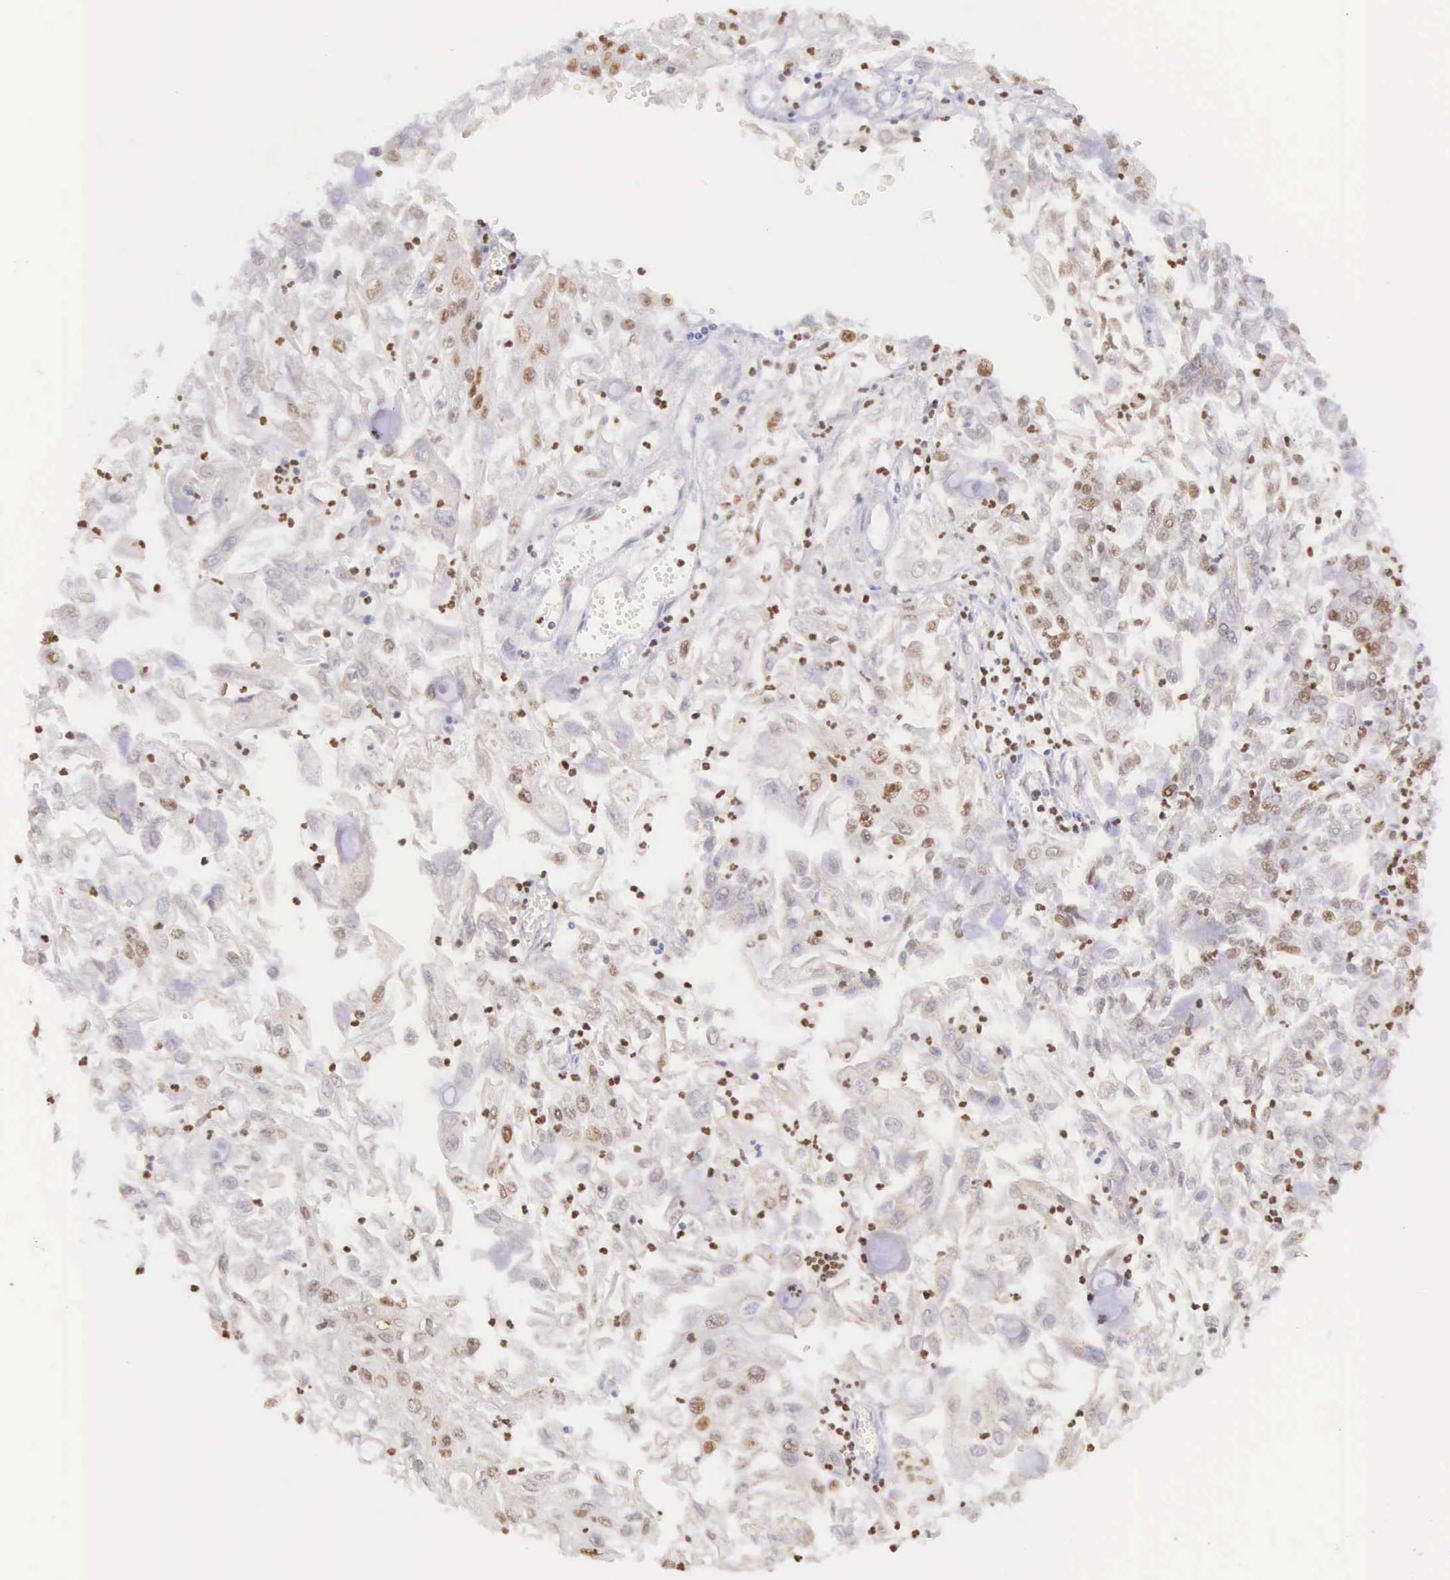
{"staining": {"intensity": "weak", "quantity": "<25%", "location": "nuclear"}, "tissue": "endometrial cancer", "cell_type": "Tumor cells", "image_type": "cancer", "snomed": [{"axis": "morphology", "description": "Adenocarcinoma, NOS"}, {"axis": "topography", "description": "Endometrium"}], "caption": "The photomicrograph reveals no significant expression in tumor cells of adenocarcinoma (endometrial).", "gene": "VRK1", "patient": {"sex": "female", "age": 75}}